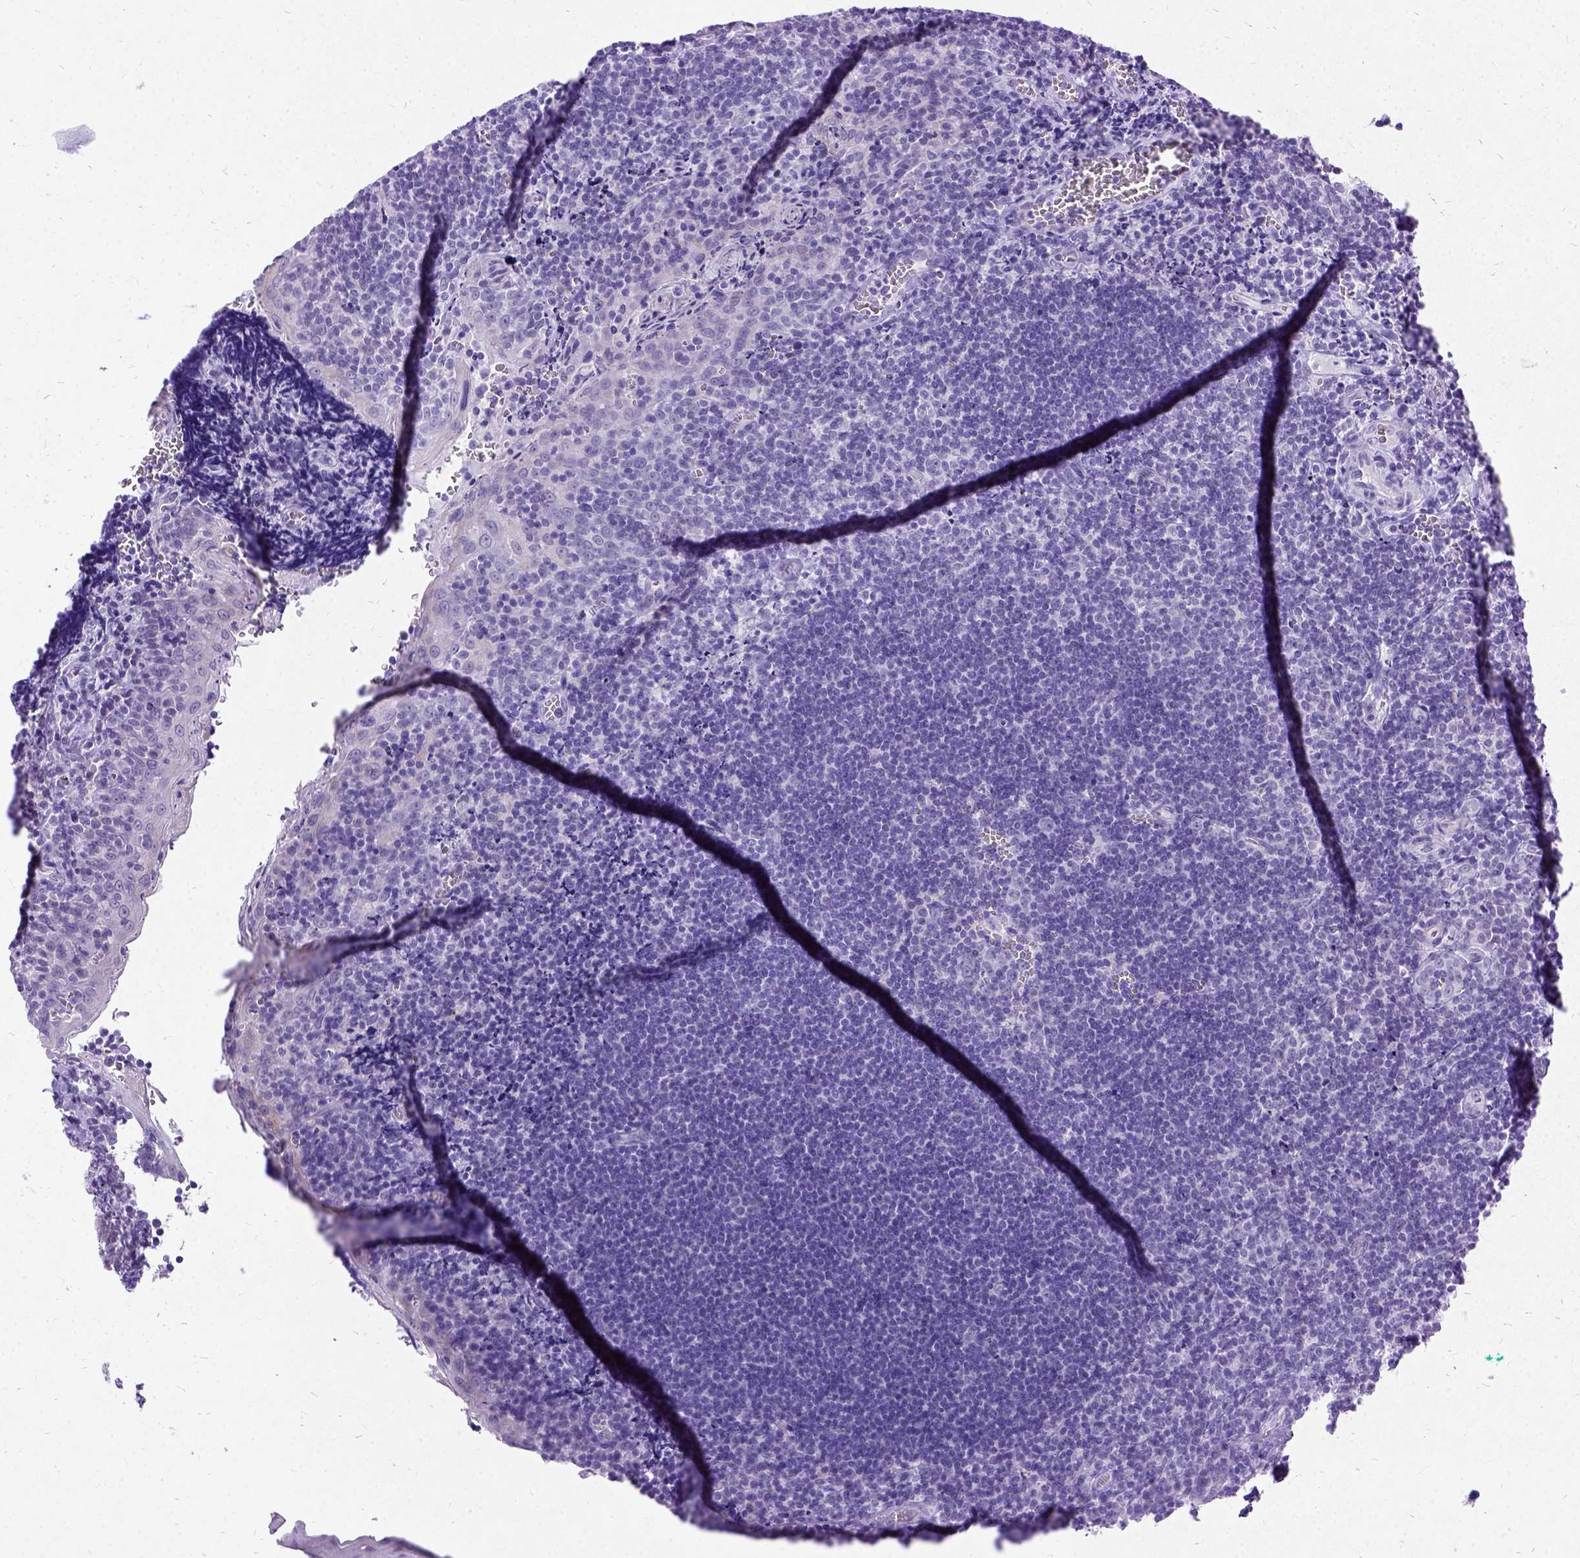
{"staining": {"intensity": "negative", "quantity": "none", "location": "none"}, "tissue": "tonsil", "cell_type": "Germinal center cells", "image_type": "normal", "snomed": [{"axis": "morphology", "description": "Normal tissue, NOS"}, {"axis": "morphology", "description": "Inflammation, NOS"}, {"axis": "topography", "description": "Tonsil"}], "caption": "This is an IHC micrograph of unremarkable human tonsil. There is no positivity in germinal center cells.", "gene": "NEUROD4", "patient": {"sex": "female", "age": 31}}